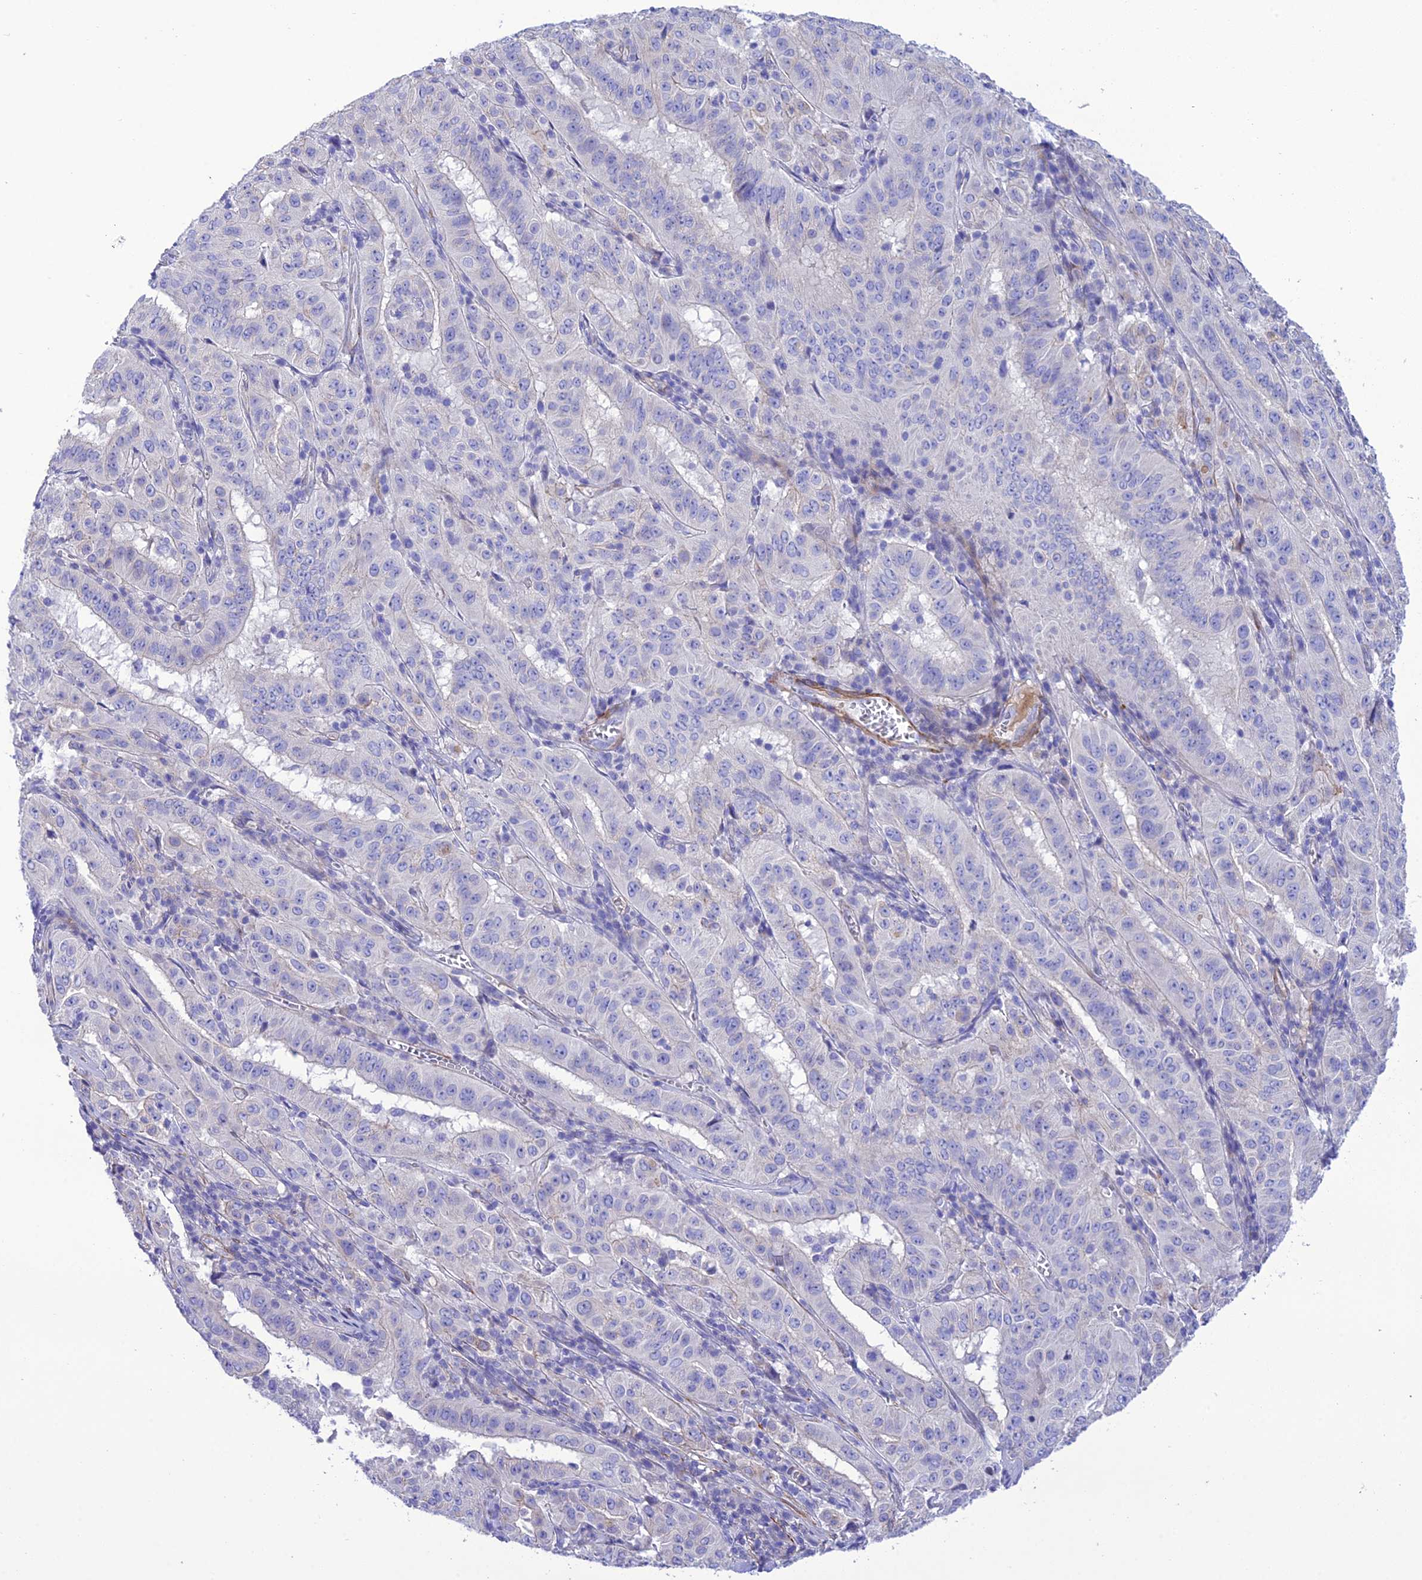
{"staining": {"intensity": "negative", "quantity": "none", "location": "none"}, "tissue": "pancreatic cancer", "cell_type": "Tumor cells", "image_type": "cancer", "snomed": [{"axis": "morphology", "description": "Adenocarcinoma, NOS"}, {"axis": "topography", "description": "Pancreas"}], "caption": "Tumor cells show no significant protein positivity in adenocarcinoma (pancreatic).", "gene": "FRA10AC1", "patient": {"sex": "male", "age": 63}}